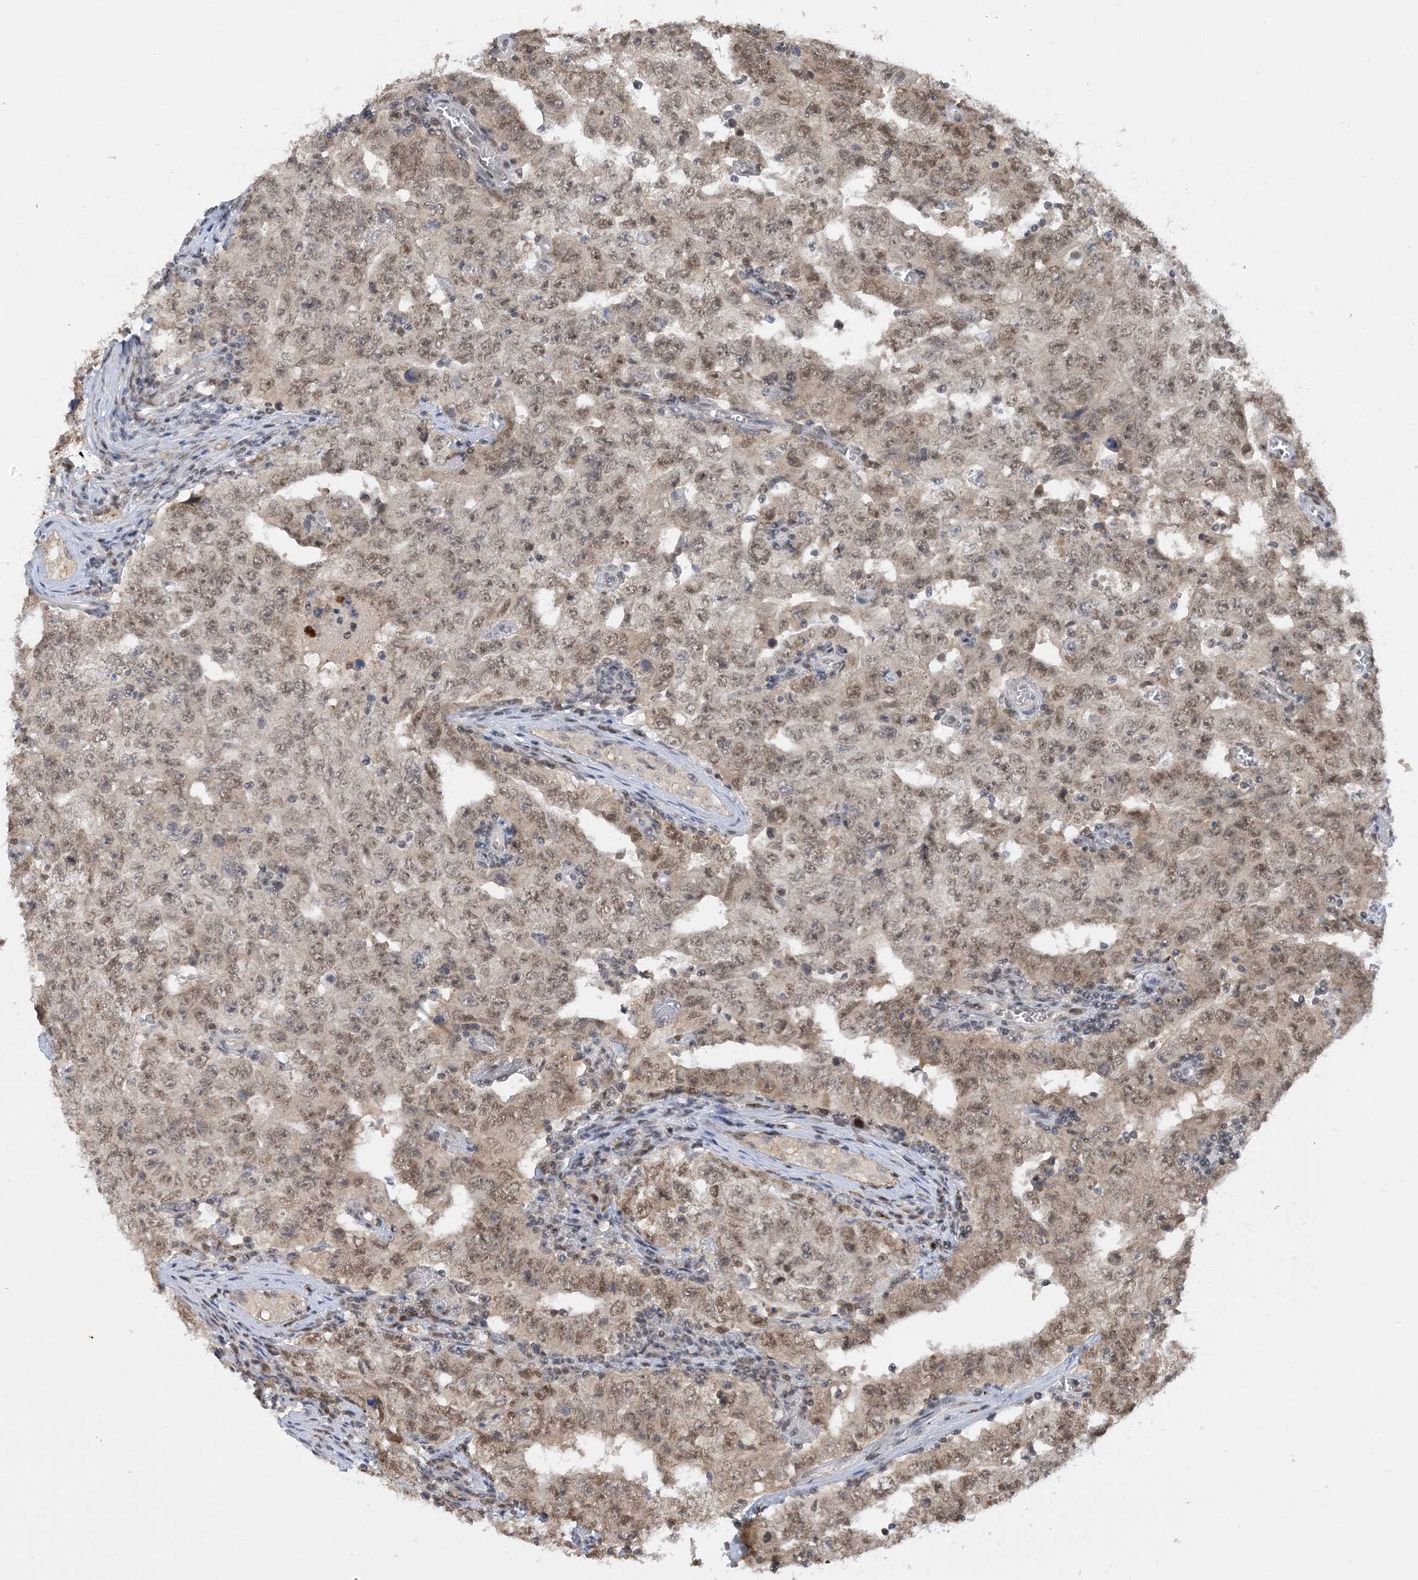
{"staining": {"intensity": "moderate", "quantity": "25%-75%", "location": "nuclear"}, "tissue": "testis cancer", "cell_type": "Tumor cells", "image_type": "cancer", "snomed": [{"axis": "morphology", "description": "Carcinoma, Embryonal, NOS"}, {"axis": "topography", "description": "Testis"}], "caption": "Moderate nuclear expression is present in approximately 25%-75% of tumor cells in embryonal carcinoma (testis).", "gene": "ACYP2", "patient": {"sex": "male", "age": 26}}